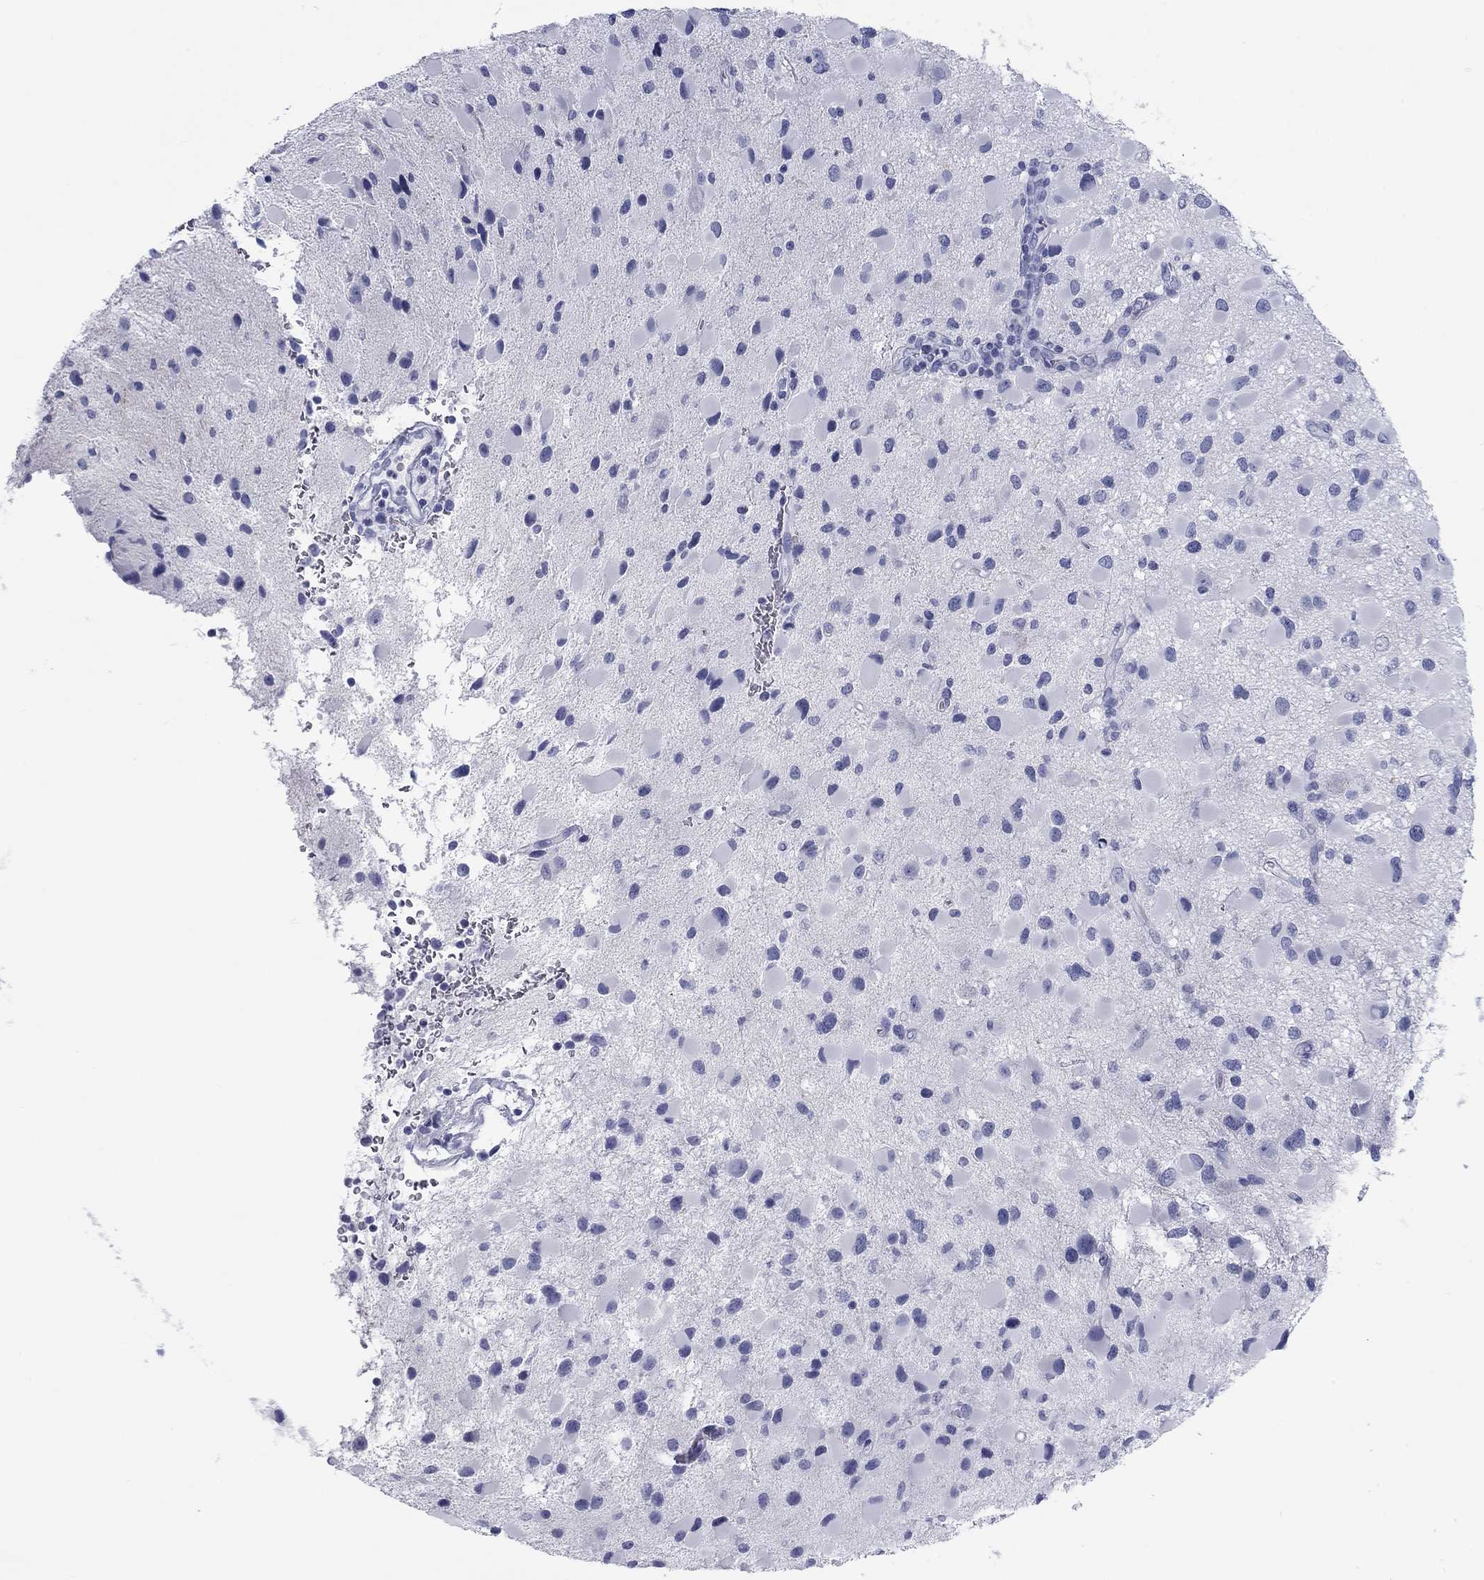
{"staining": {"intensity": "negative", "quantity": "none", "location": "none"}, "tissue": "glioma", "cell_type": "Tumor cells", "image_type": "cancer", "snomed": [{"axis": "morphology", "description": "Glioma, malignant, Low grade"}, {"axis": "topography", "description": "Brain"}], "caption": "This is a histopathology image of IHC staining of malignant low-grade glioma, which shows no staining in tumor cells.", "gene": "CALB1", "patient": {"sex": "female", "age": 32}}